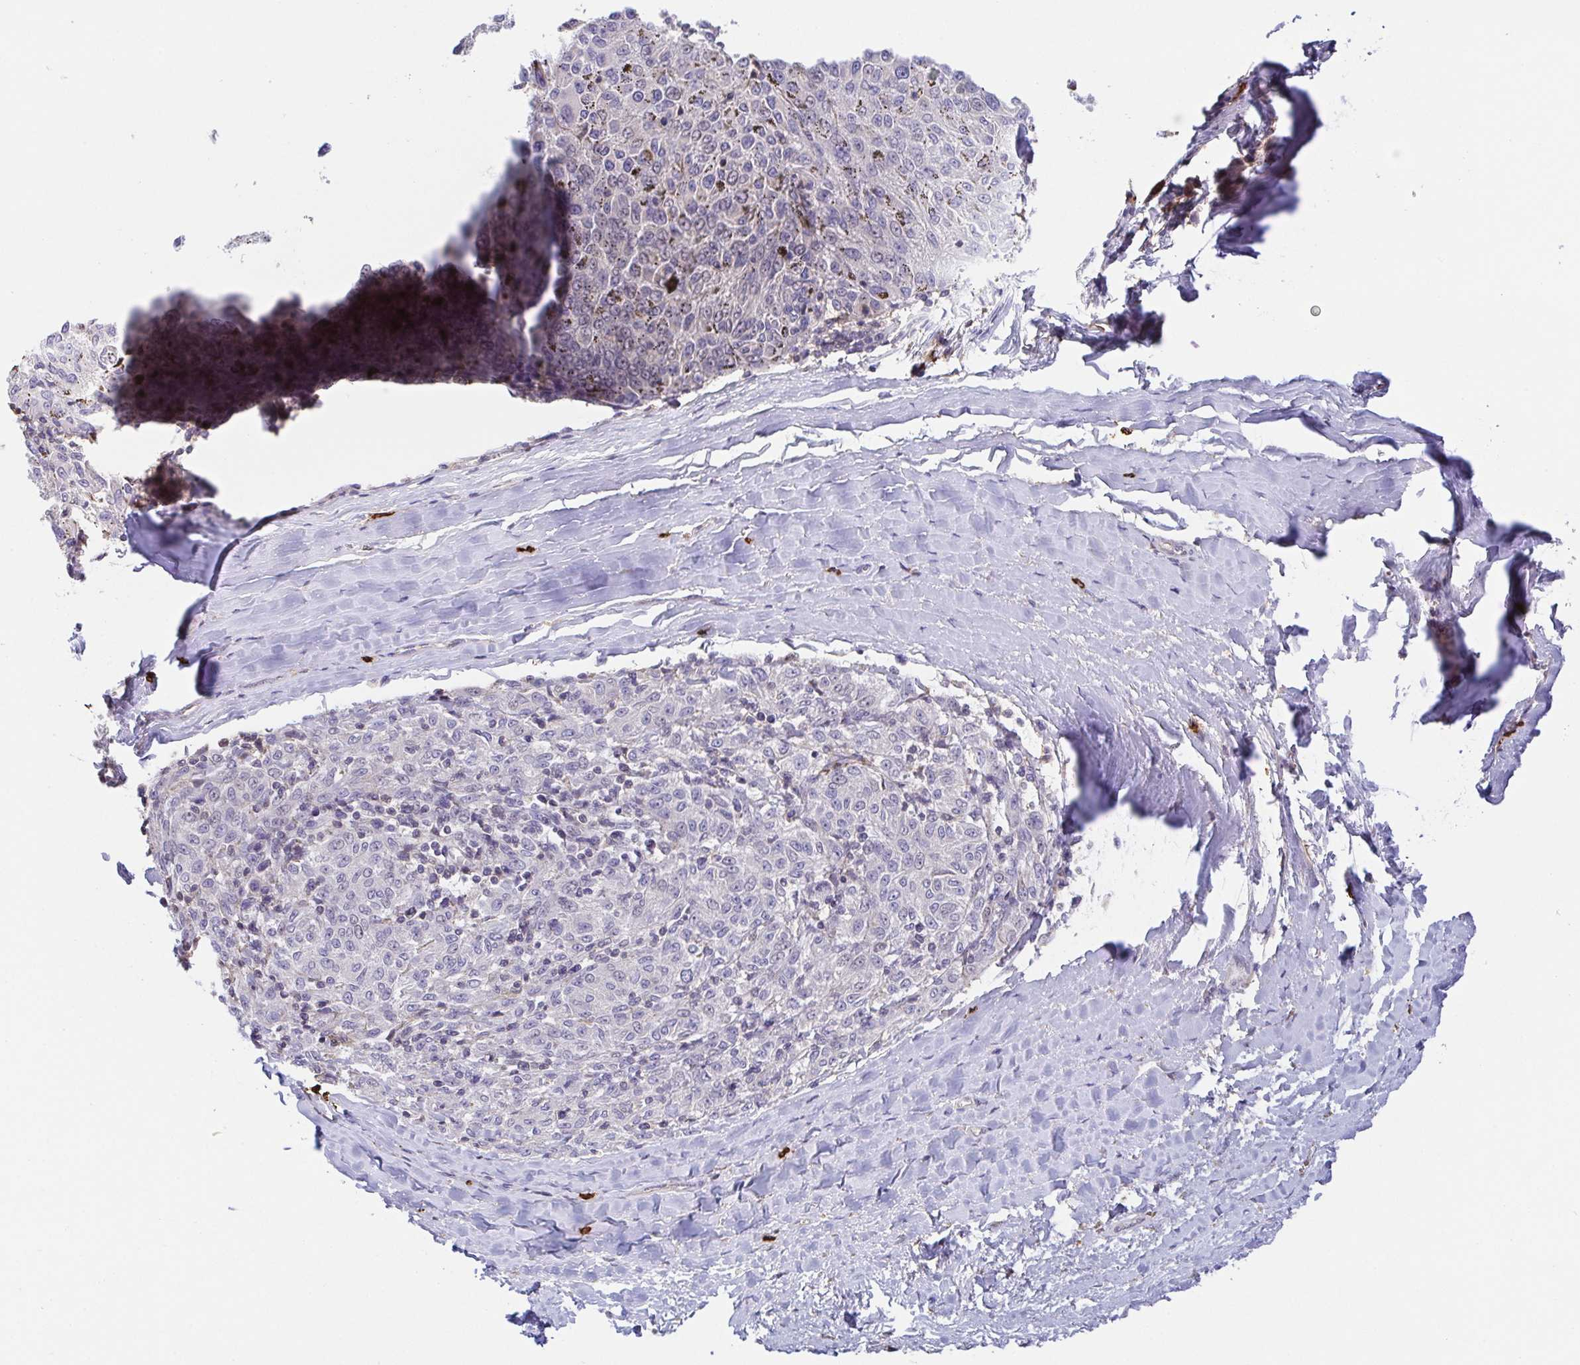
{"staining": {"intensity": "negative", "quantity": "none", "location": "none"}, "tissue": "melanoma", "cell_type": "Tumor cells", "image_type": "cancer", "snomed": [{"axis": "morphology", "description": "Malignant melanoma, NOS"}, {"axis": "topography", "description": "Skin"}], "caption": "DAB immunohistochemical staining of human melanoma shows no significant staining in tumor cells.", "gene": "PREPL", "patient": {"sex": "female", "age": 72}}